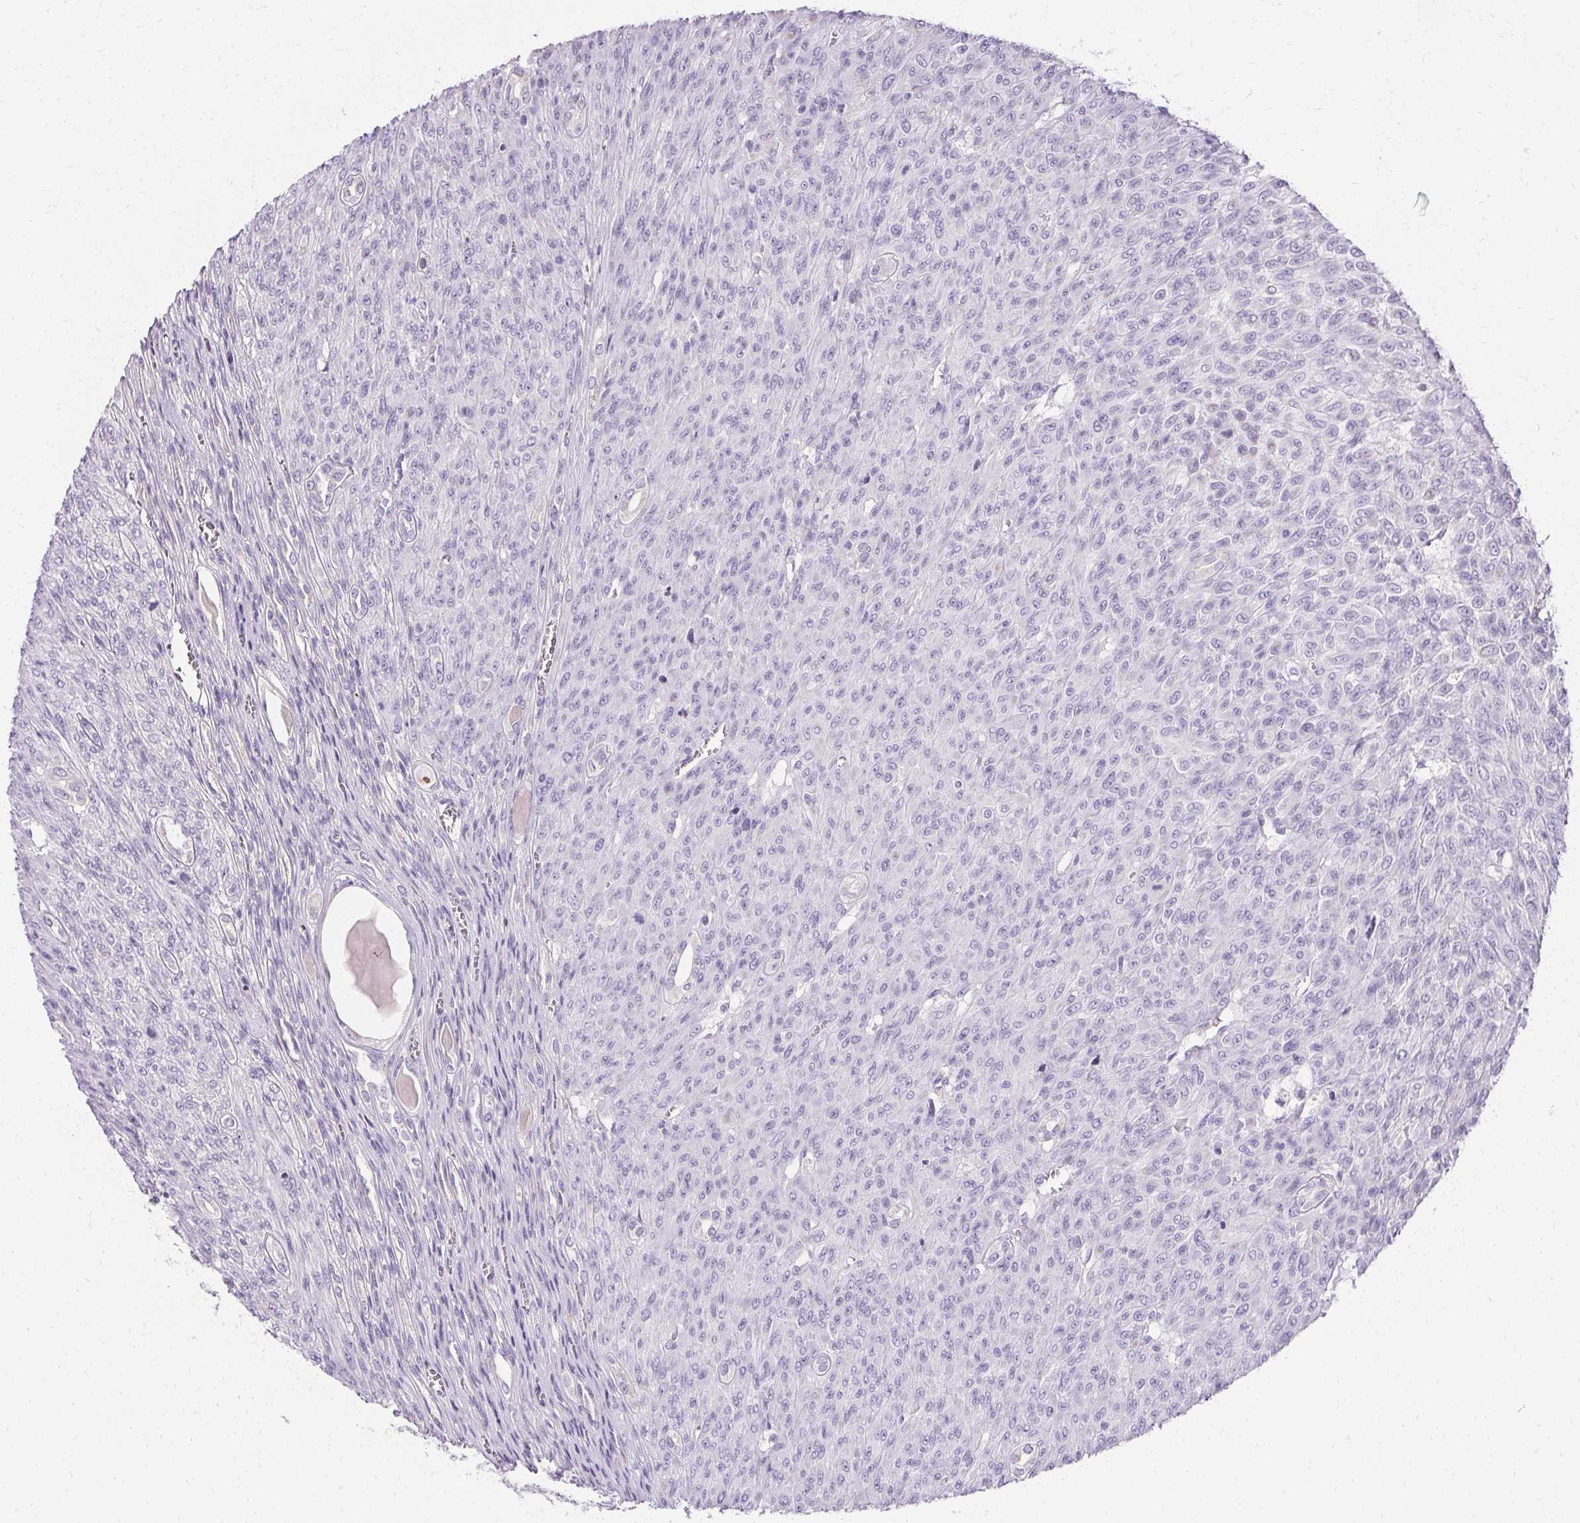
{"staining": {"intensity": "negative", "quantity": "none", "location": "none"}, "tissue": "renal cancer", "cell_type": "Tumor cells", "image_type": "cancer", "snomed": [{"axis": "morphology", "description": "Adenocarcinoma, NOS"}, {"axis": "topography", "description": "Kidney"}], "caption": "There is no significant positivity in tumor cells of renal cancer. The staining was performed using DAB (3,3'-diaminobenzidine) to visualize the protein expression in brown, while the nuclei were stained in blue with hematoxylin (Magnification: 20x).", "gene": "ASGR2", "patient": {"sex": "male", "age": 58}}